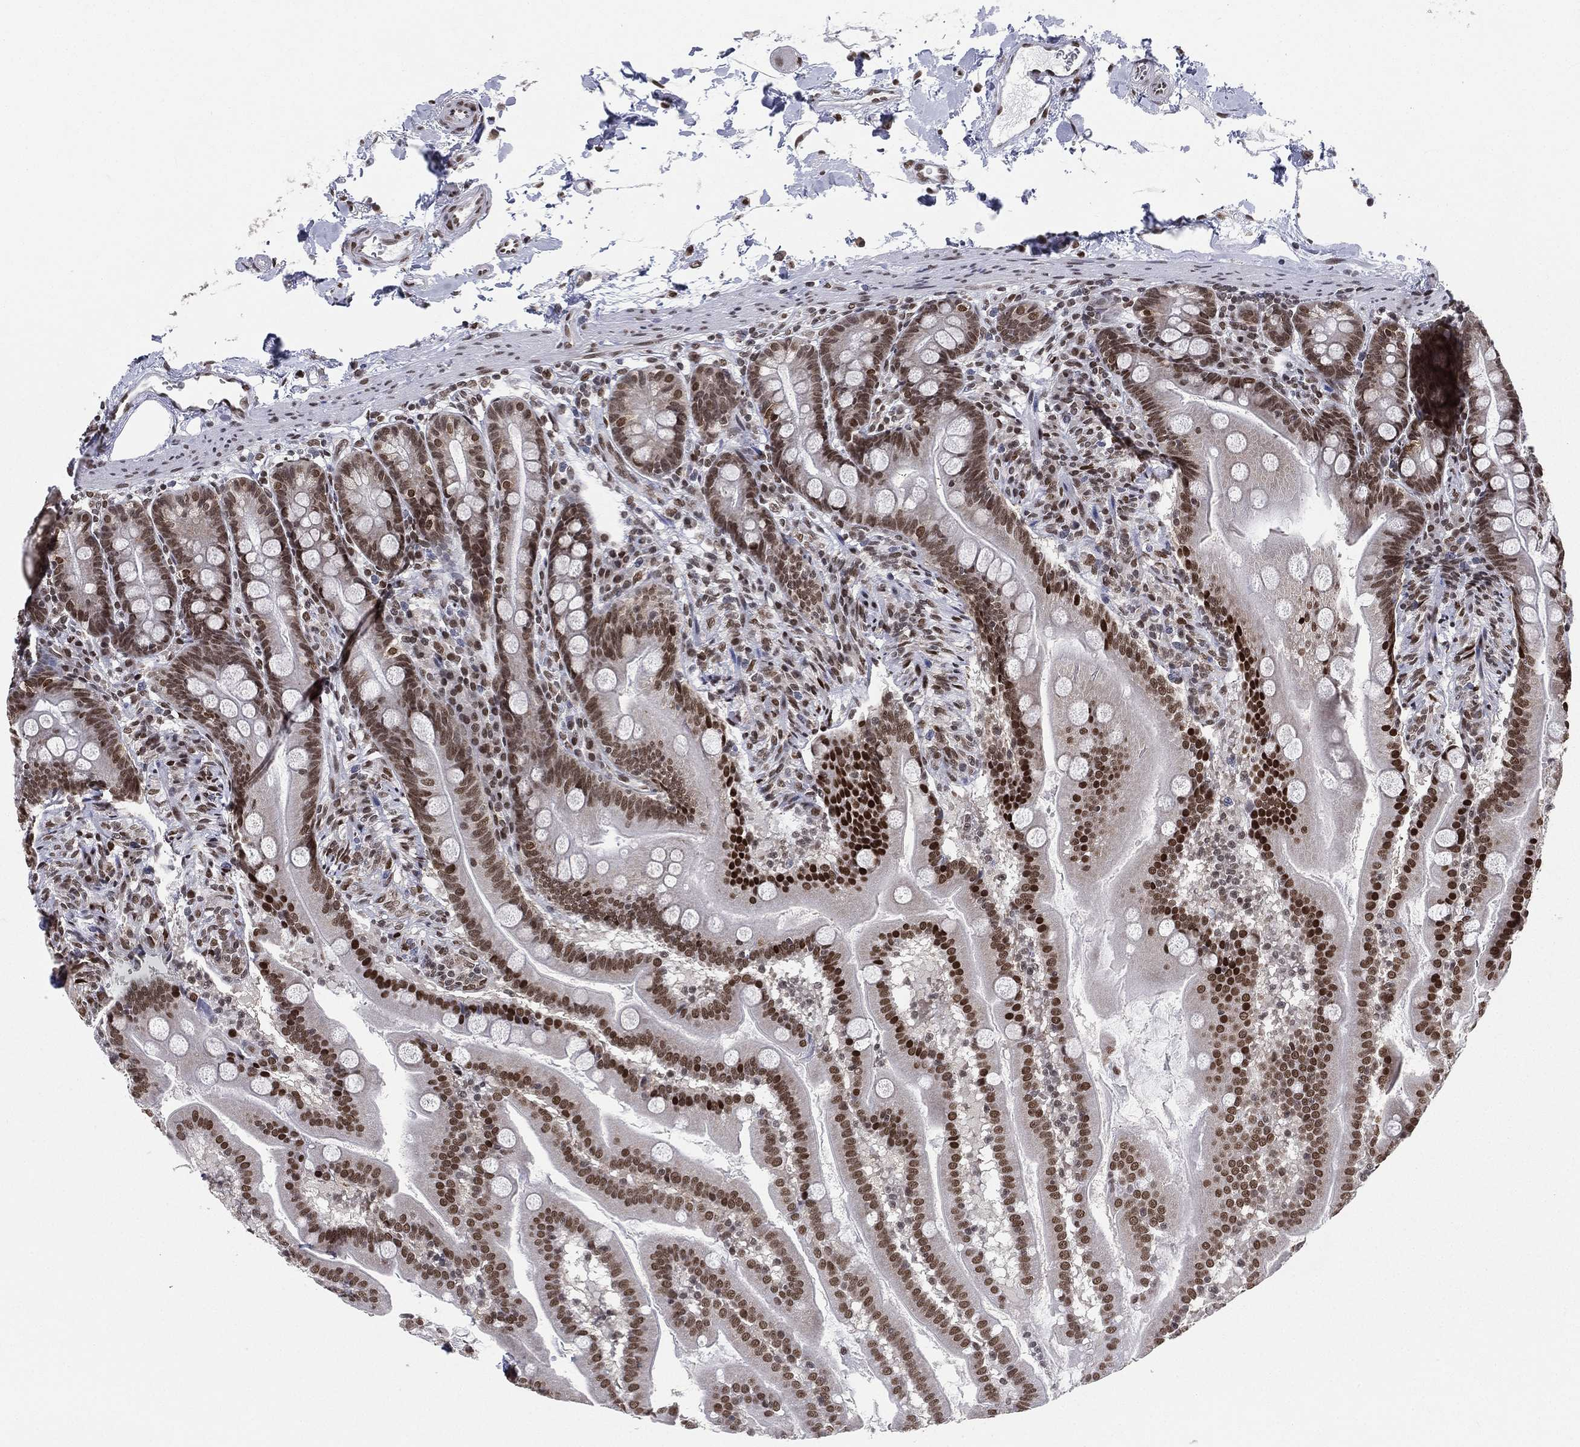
{"staining": {"intensity": "strong", "quantity": "25%-75%", "location": "nuclear"}, "tissue": "small intestine", "cell_type": "Glandular cells", "image_type": "normal", "snomed": [{"axis": "morphology", "description": "Normal tissue, NOS"}, {"axis": "topography", "description": "Small intestine"}], "caption": "High-magnification brightfield microscopy of normal small intestine stained with DAB (brown) and counterstained with hematoxylin (blue). glandular cells exhibit strong nuclear staining is identified in approximately25%-75% of cells. (DAB IHC, brown staining for protein, blue staining for nuclei).", "gene": "FUBP3", "patient": {"sex": "female", "age": 44}}